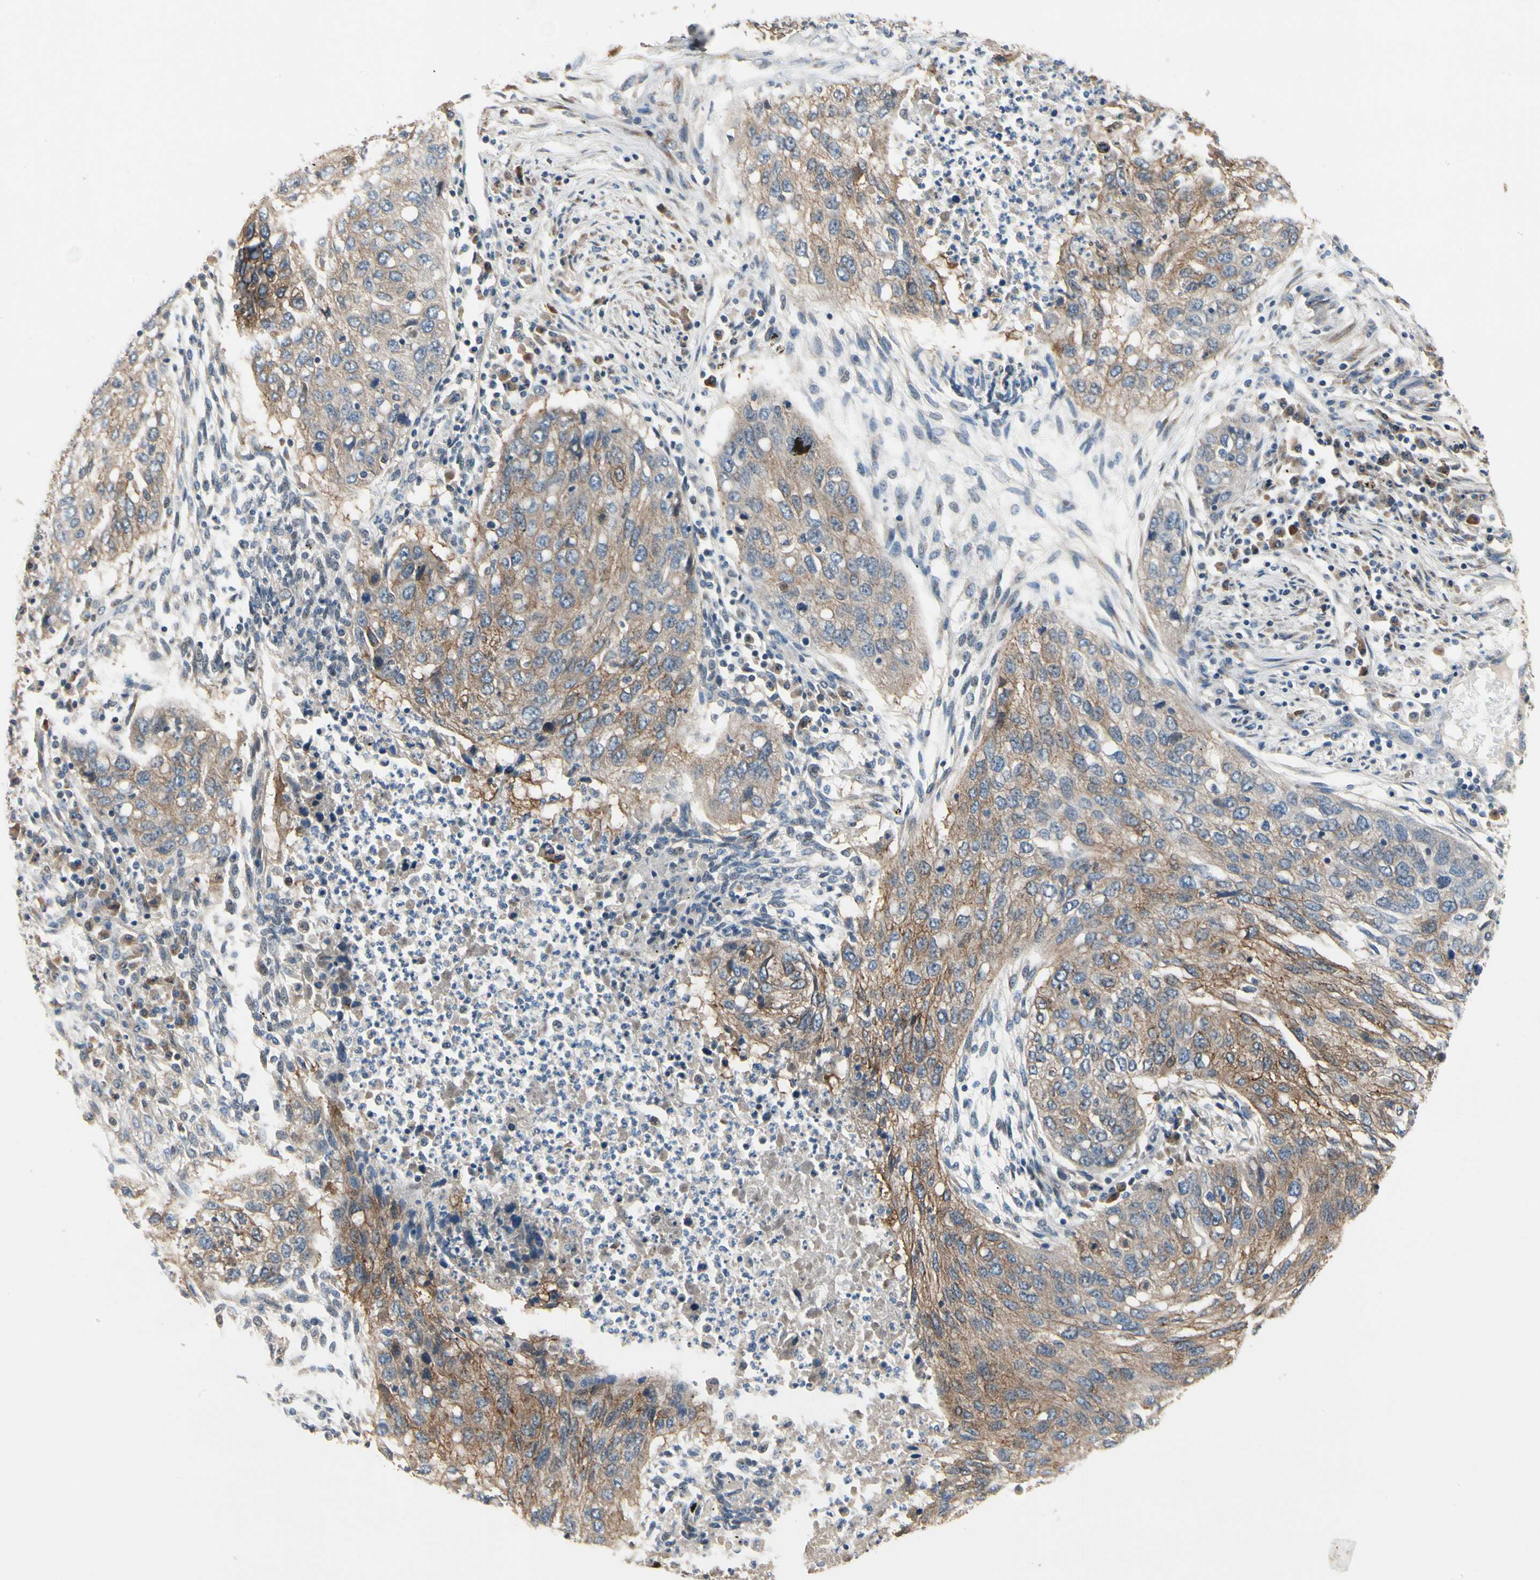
{"staining": {"intensity": "moderate", "quantity": "25%-75%", "location": "cytoplasmic/membranous"}, "tissue": "lung cancer", "cell_type": "Tumor cells", "image_type": "cancer", "snomed": [{"axis": "morphology", "description": "Squamous cell carcinoma, NOS"}, {"axis": "topography", "description": "Lung"}], "caption": "Tumor cells show medium levels of moderate cytoplasmic/membranous expression in approximately 25%-75% of cells in human lung cancer. (DAB IHC, brown staining for protein, blue staining for nuclei).", "gene": "CGREF1", "patient": {"sex": "female", "age": 63}}